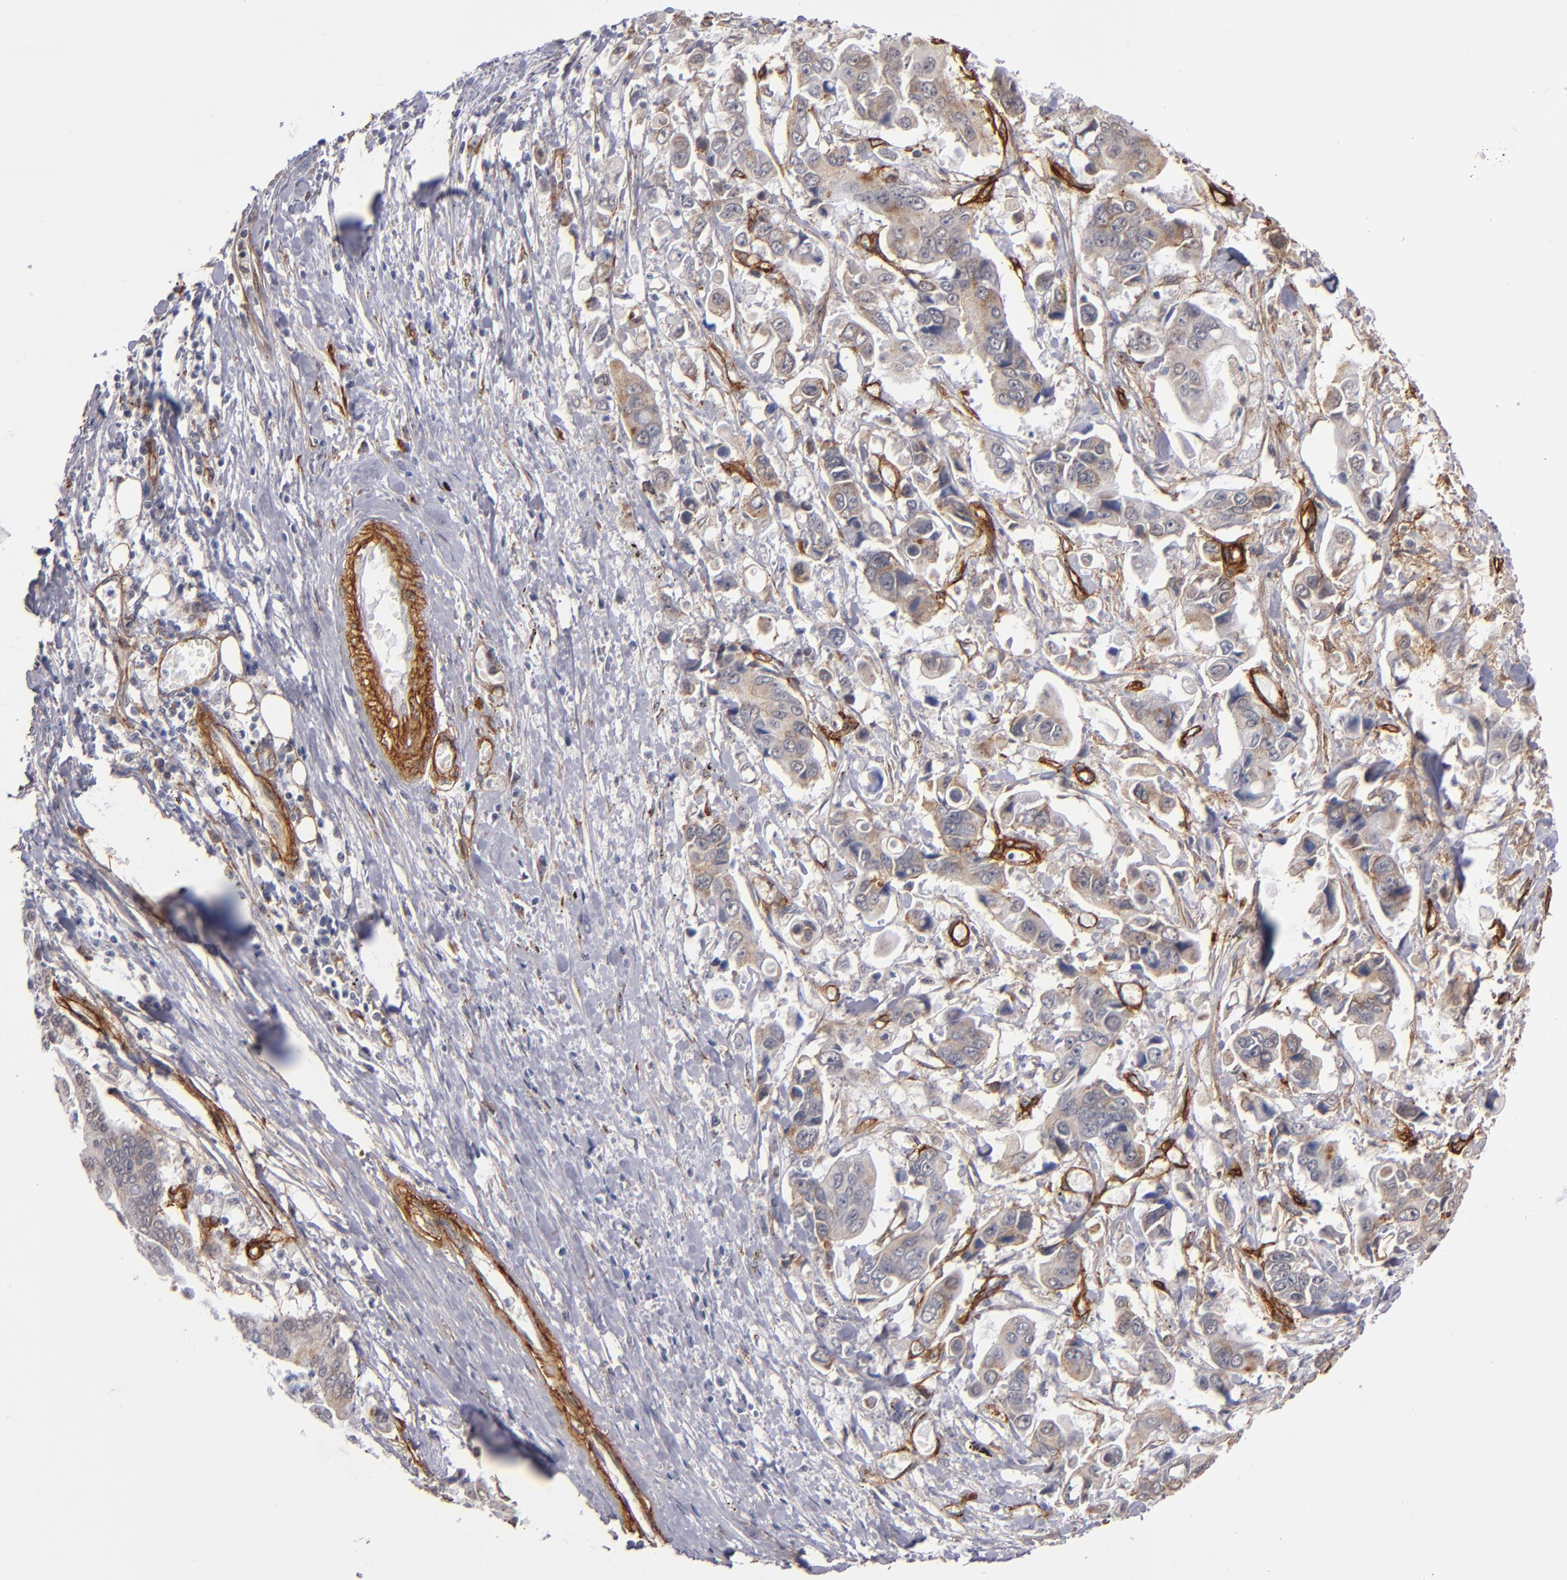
{"staining": {"intensity": "weak", "quantity": "25%-75%", "location": "cytoplasmic/membranous"}, "tissue": "stomach cancer", "cell_type": "Tumor cells", "image_type": "cancer", "snomed": [{"axis": "morphology", "description": "Adenocarcinoma, NOS"}, {"axis": "topography", "description": "Stomach, upper"}], "caption": "DAB immunohistochemical staining of stomach adenocarcinoma demonstrates weak cytoplasmic/membranous protein expression in approximately 25%-75% of tumor cells.", "gene": "LAMC1", "patient": {"sex": "male", "age": 80}}